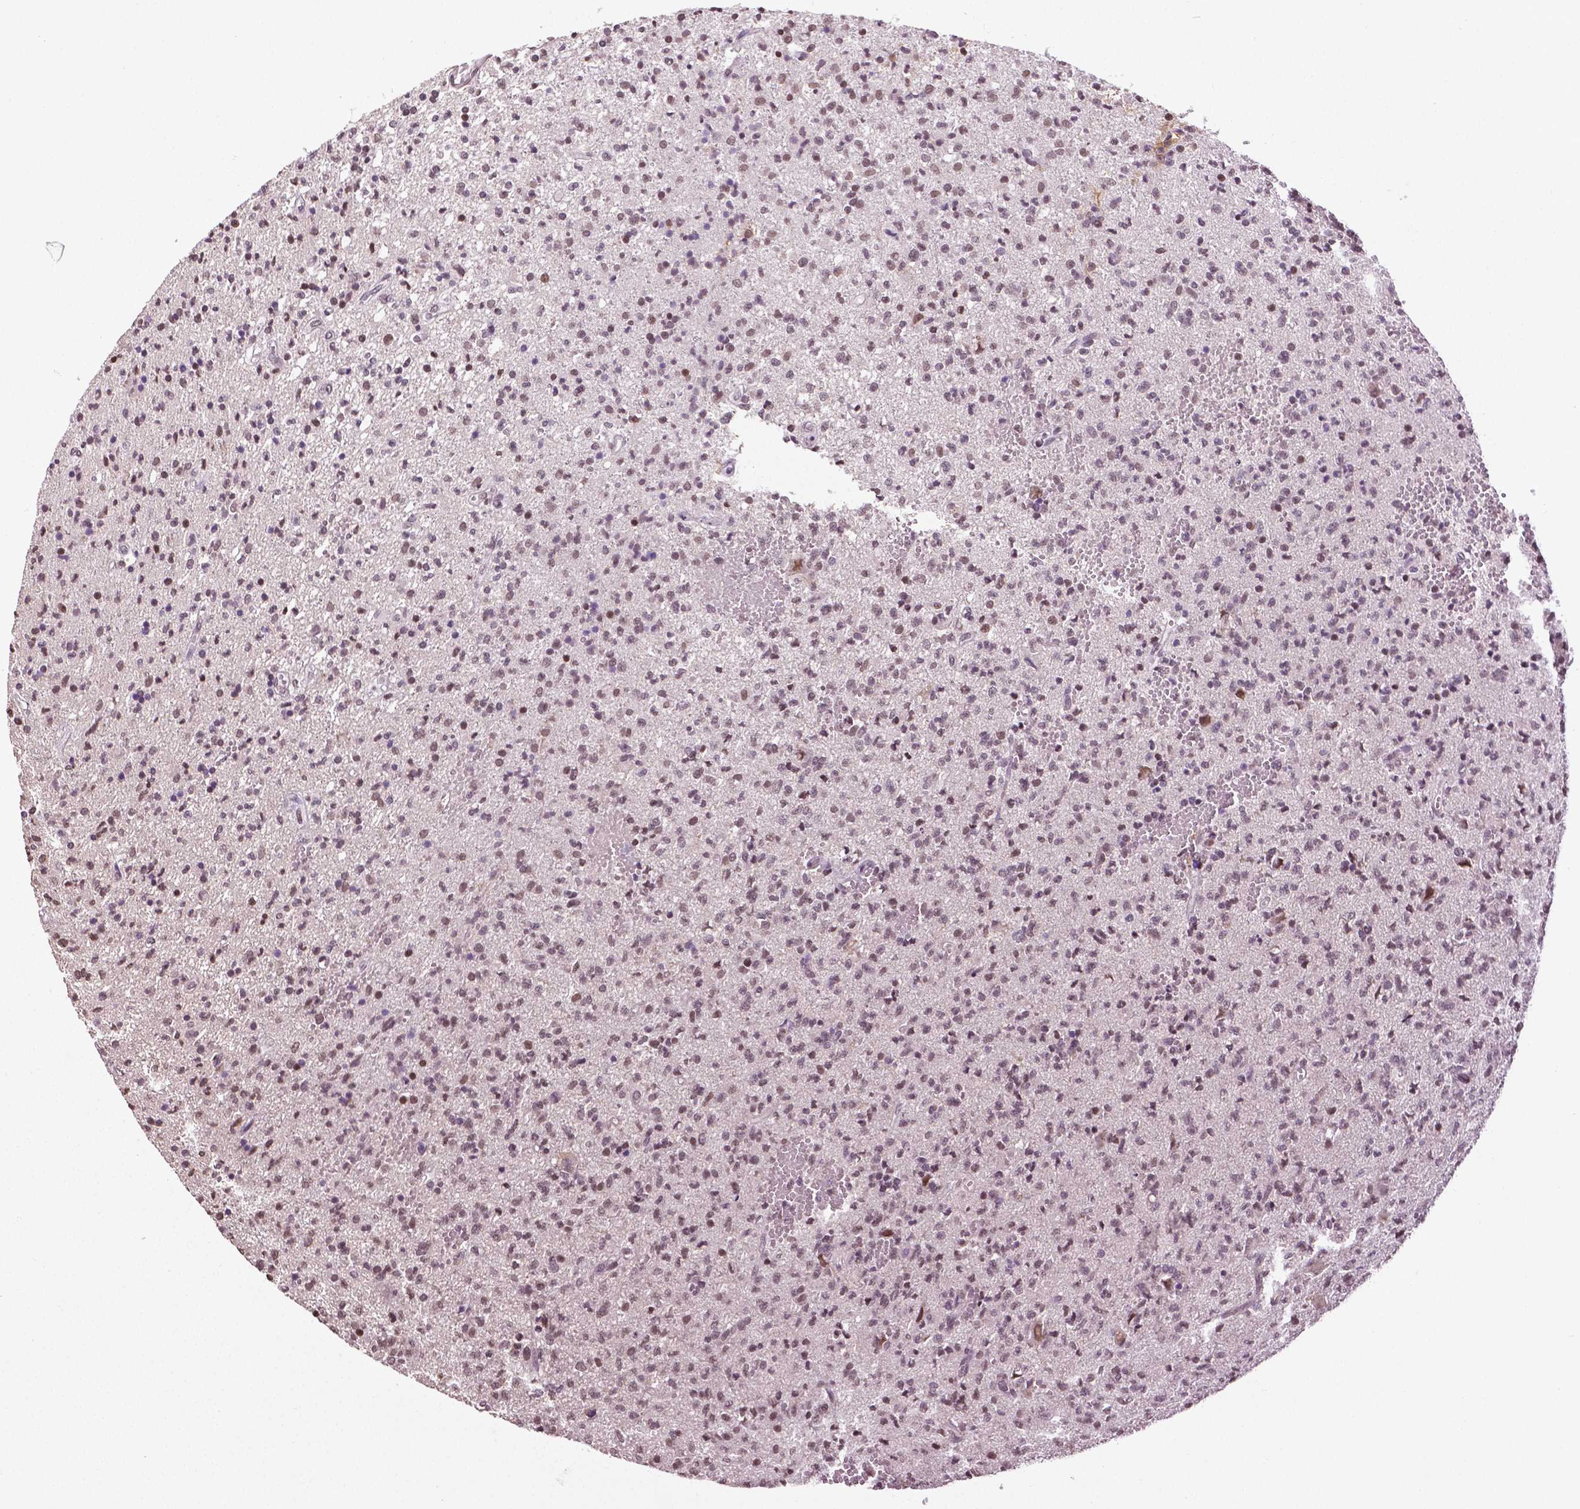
{"staining": {"intensity": "weak", "quantity": "25%-75%", "location": "nuclear"}, "tissue": "glioma", "cell_type": "Tumor cells", "image_type": "cancer", "snomed": [{"axis": "morphology", "description": "Glioma, malignant, Low grade"}, {"axis": "topography", "description": "Brain"}], "caption": "Immunohistochemical staining of glioma demonstrates weak nuclear protein expression in approximately 25%-75% of tumor cells.", "gene": "DLX5", "patient": {"sex": "male", "age": 64}}